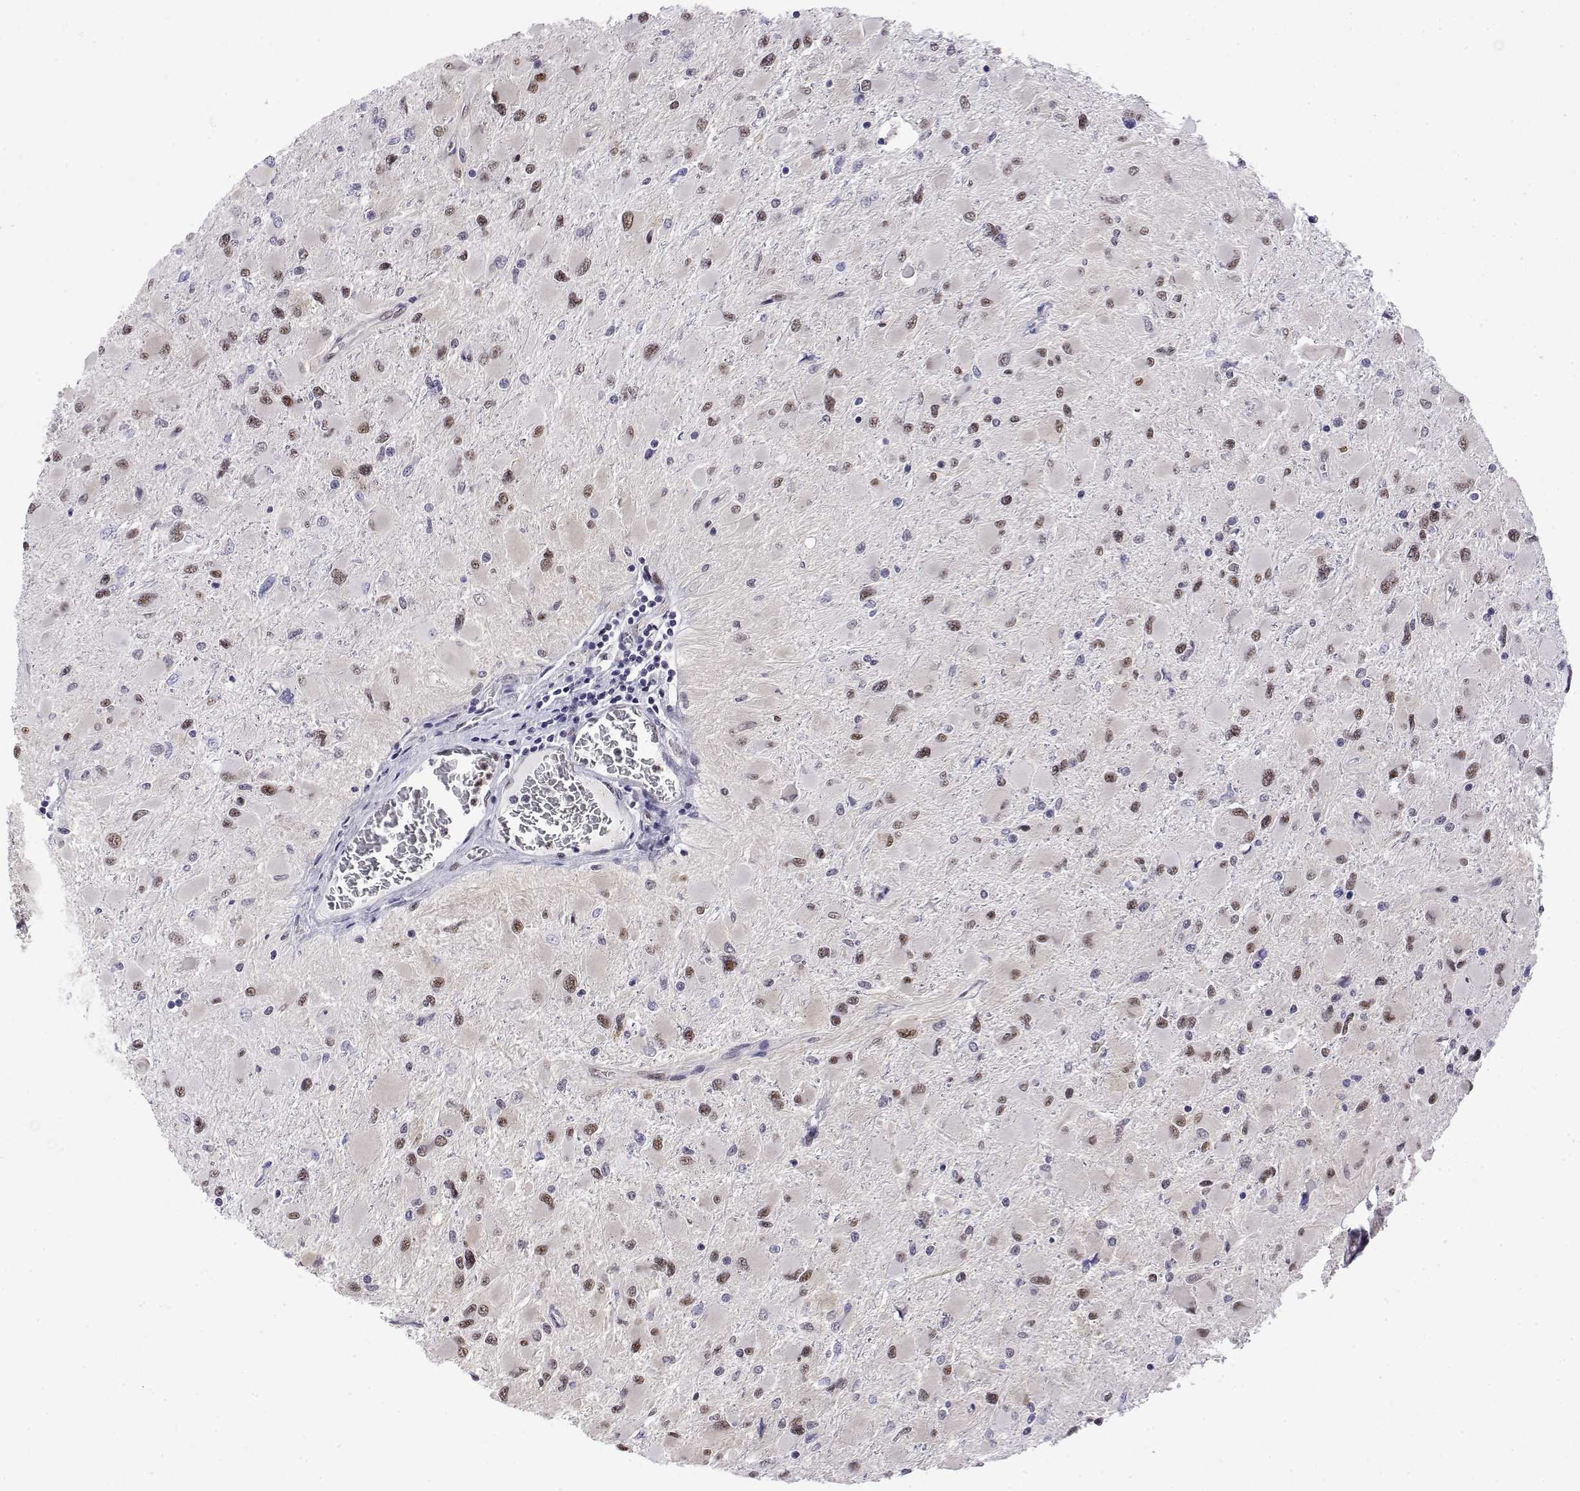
{"staining": {"intensity": "moderate", "quantity": "<25%", "location": "nuclear"}, "tissue": "glioma", "cell_type": "Tumor cells", "image_type": "cancer", "snomed": [{"axis": "morphology", "description": "Glioma, malignant, High grade"}, {"axis": "topography", "description": "Cerebral cortex"}], "caption": "Brown immunohistochemical staining in human glioma demonstrates moderate nuclear positivity in about <25% of tumor cells.", "gene": "POLDIP3", "patient": {"sex": "female", "age": 36}}